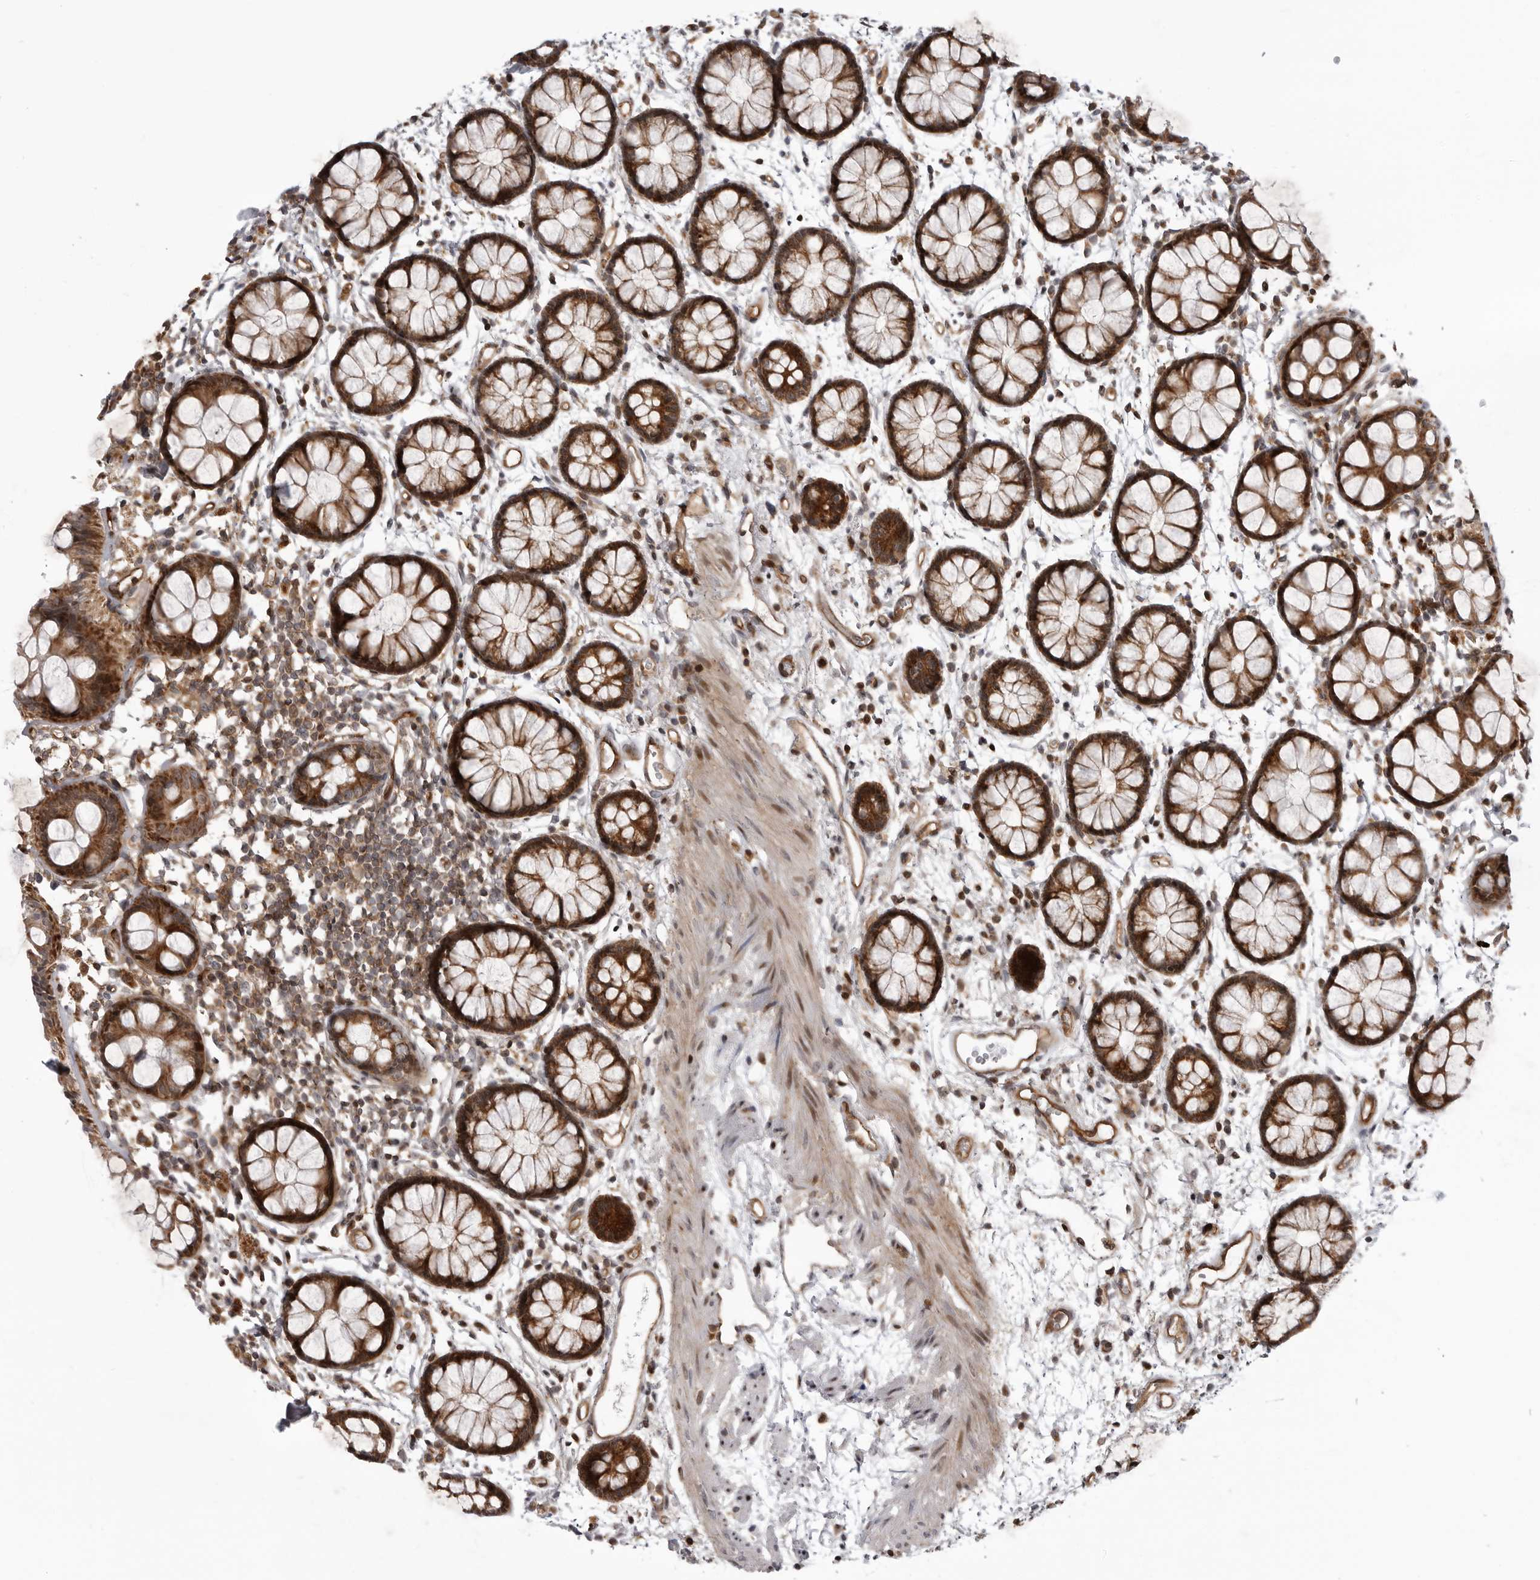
{"staining": {"intensity": "strong", "quantity": ">75%", "location": "cytoplasmic/membranous"}, "tissue": "rectum", "cell_type": "Glandular cells", "image_type": "normal", "snomed": [{"axis": "morphology", "description": "Normal tissue, NOS"}, {"axis": "topography", "description": "Rectum"}], "caption": "A high amount of strong cytoplasmic/membranous expression is seen in approximately >75% of glandular cells in benign rectum. The protein is stained brown, and the nuclei are stained in blue (DAB IHC with brightfield microscopy, high magnification).", "gene": "ABL1", "patient": {"sex": "female", "age": 66}}